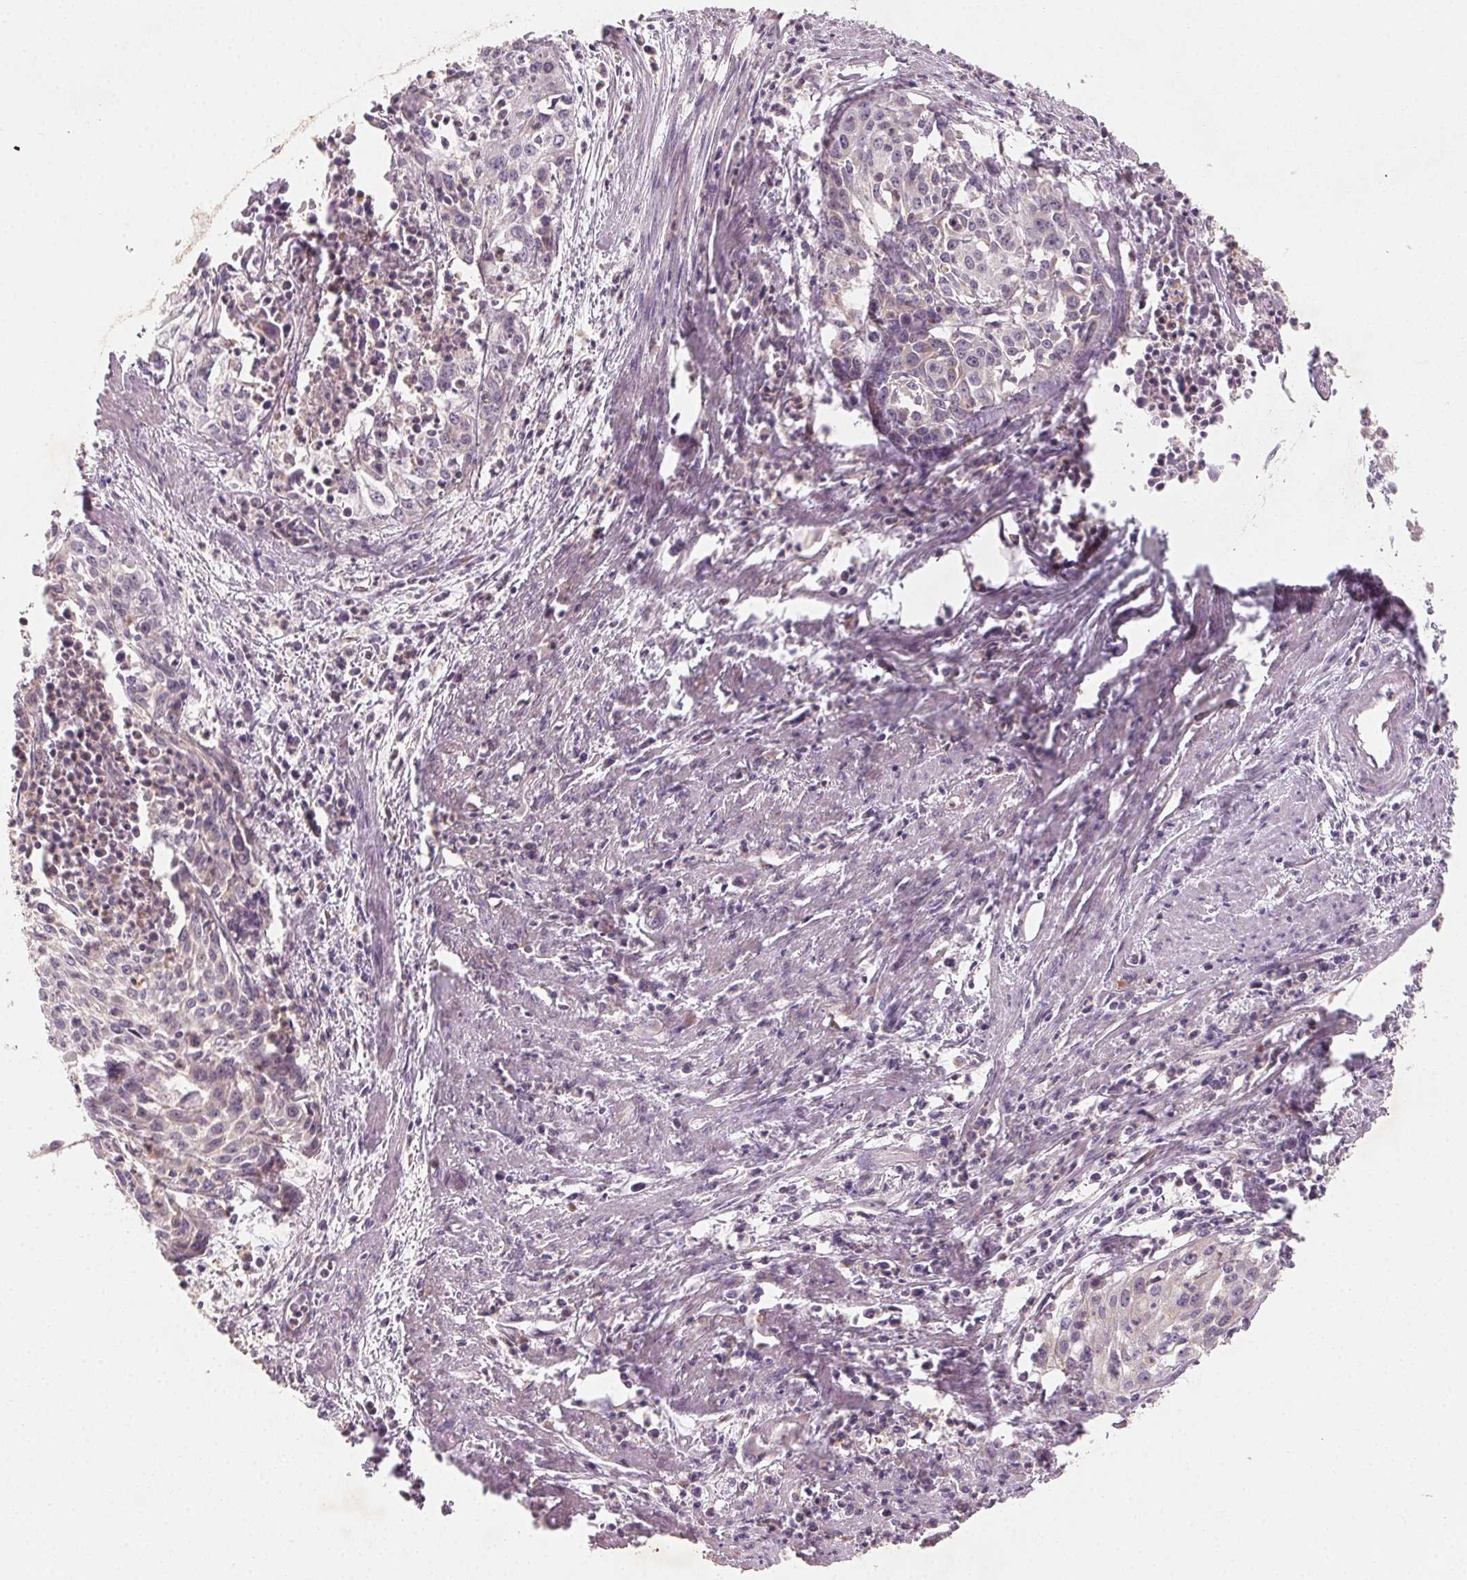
{"staining": {"intensity": "weak", "quantity": "<25%", "location": "cytoplasmic/membranous"}, "tissue": "cervical cancer", "cell_type": "Tumor cells", "image_type": "cancer", "snomed": [{"axis": "morphology", "description": "Squamous cell carcinoma, NOS"}, {"axis": "topography", "description": "Cervix"}], "caption": "The micrograph displays no staining of tumor cells in squamous cell carcinoma (cervical).", "gene": "AP1S1", "patient": {"sex": "female", "age": 39}}